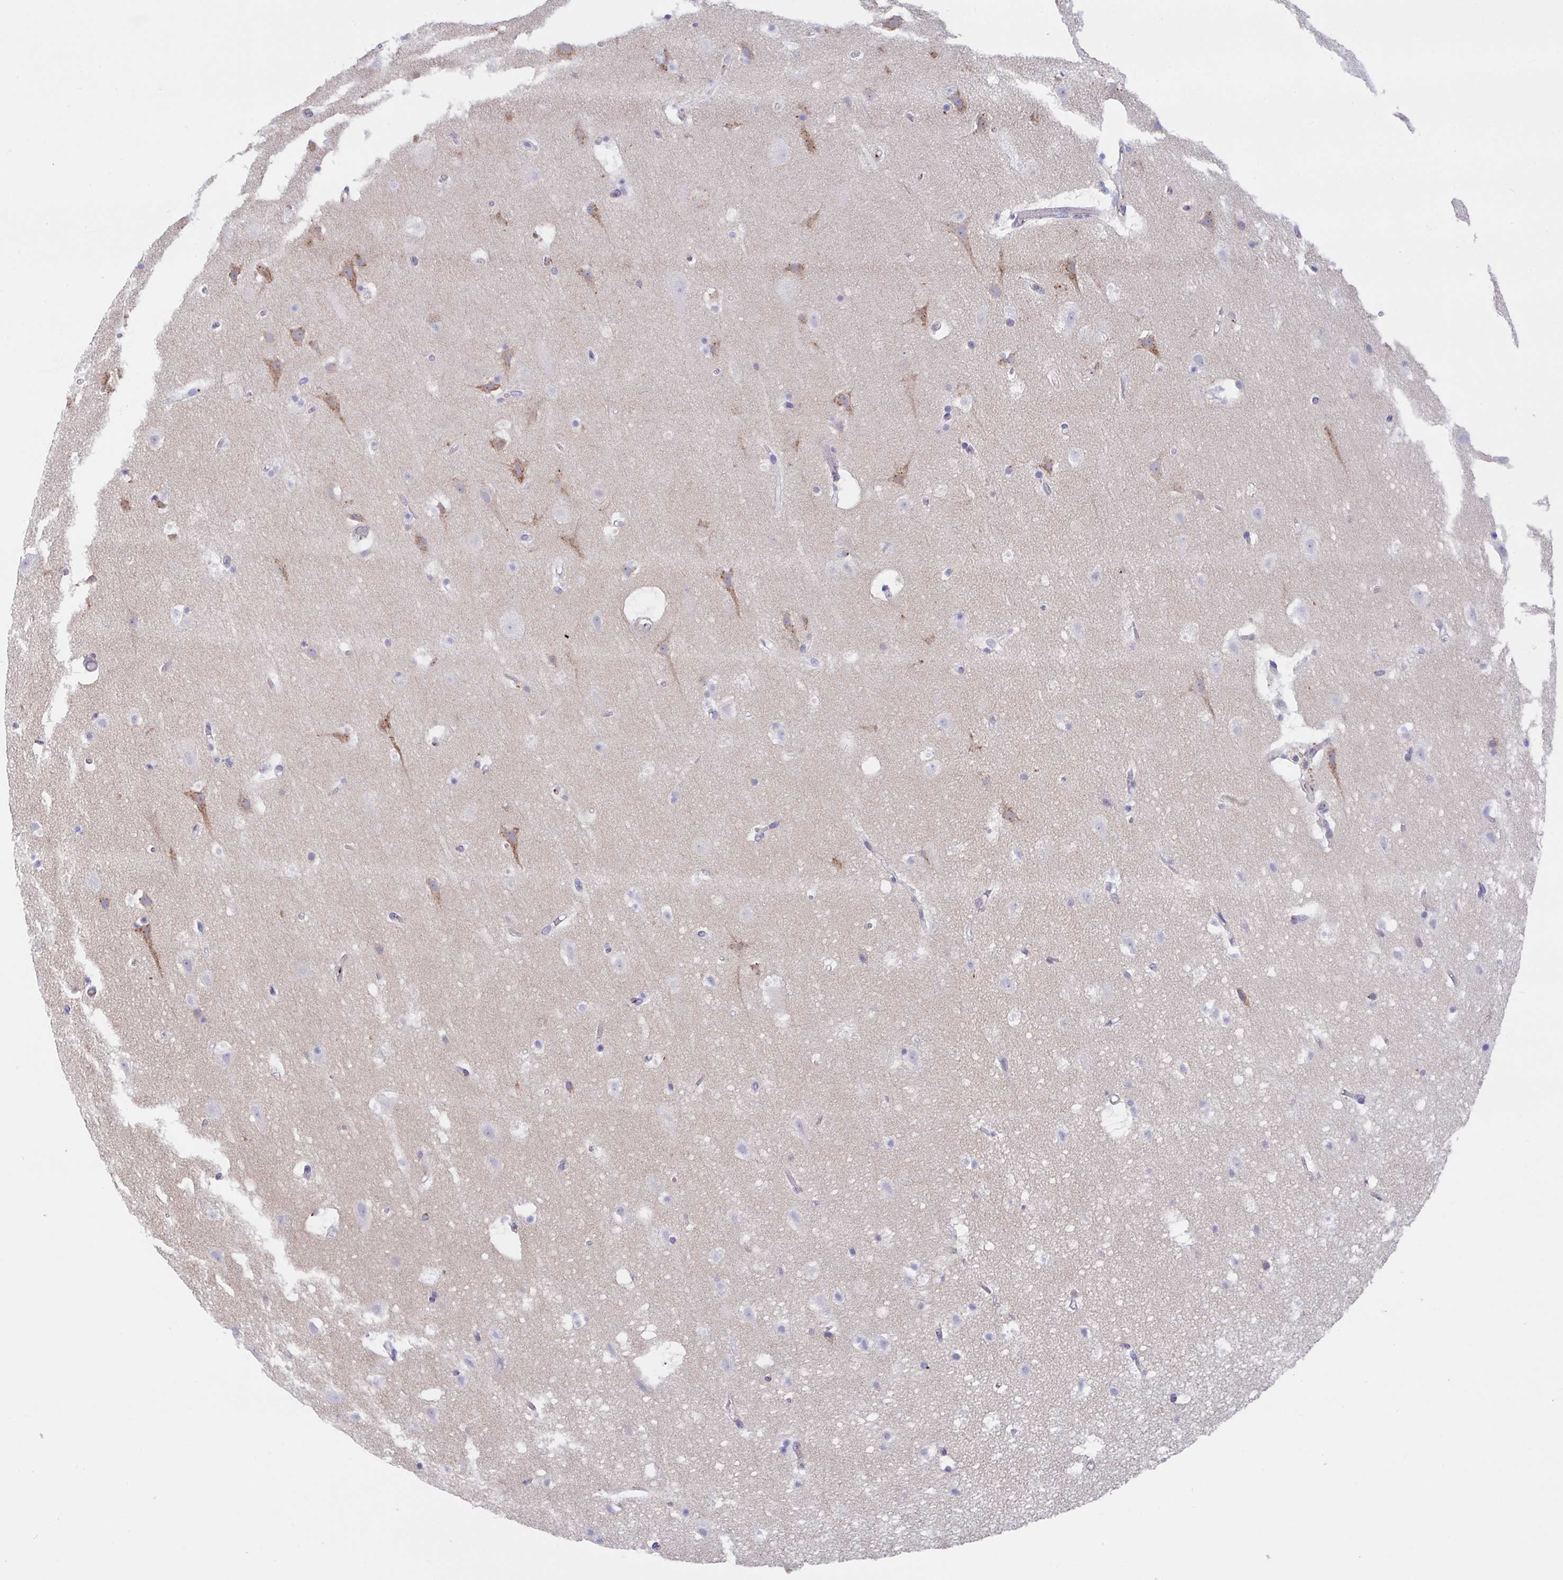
{"staining": {"intensity": "negative", "quantity": "none", "location": "none"}, "tissue": "cerebral cortex", "cell_type": "Endothelial cells", "image_type": "normal", "snomed": [{"axis": "morphology", "description": "Normal tissue, NOS"}, {"axis": "topography", "description": "Cerebral cortex"}], "caption": "DAB immunohistochemical staining of benign human cerebral cortex shows no significant expression in endothelial cells.", "gene": "PROSER3", "patient": {"sex": "female", "age": 42}}